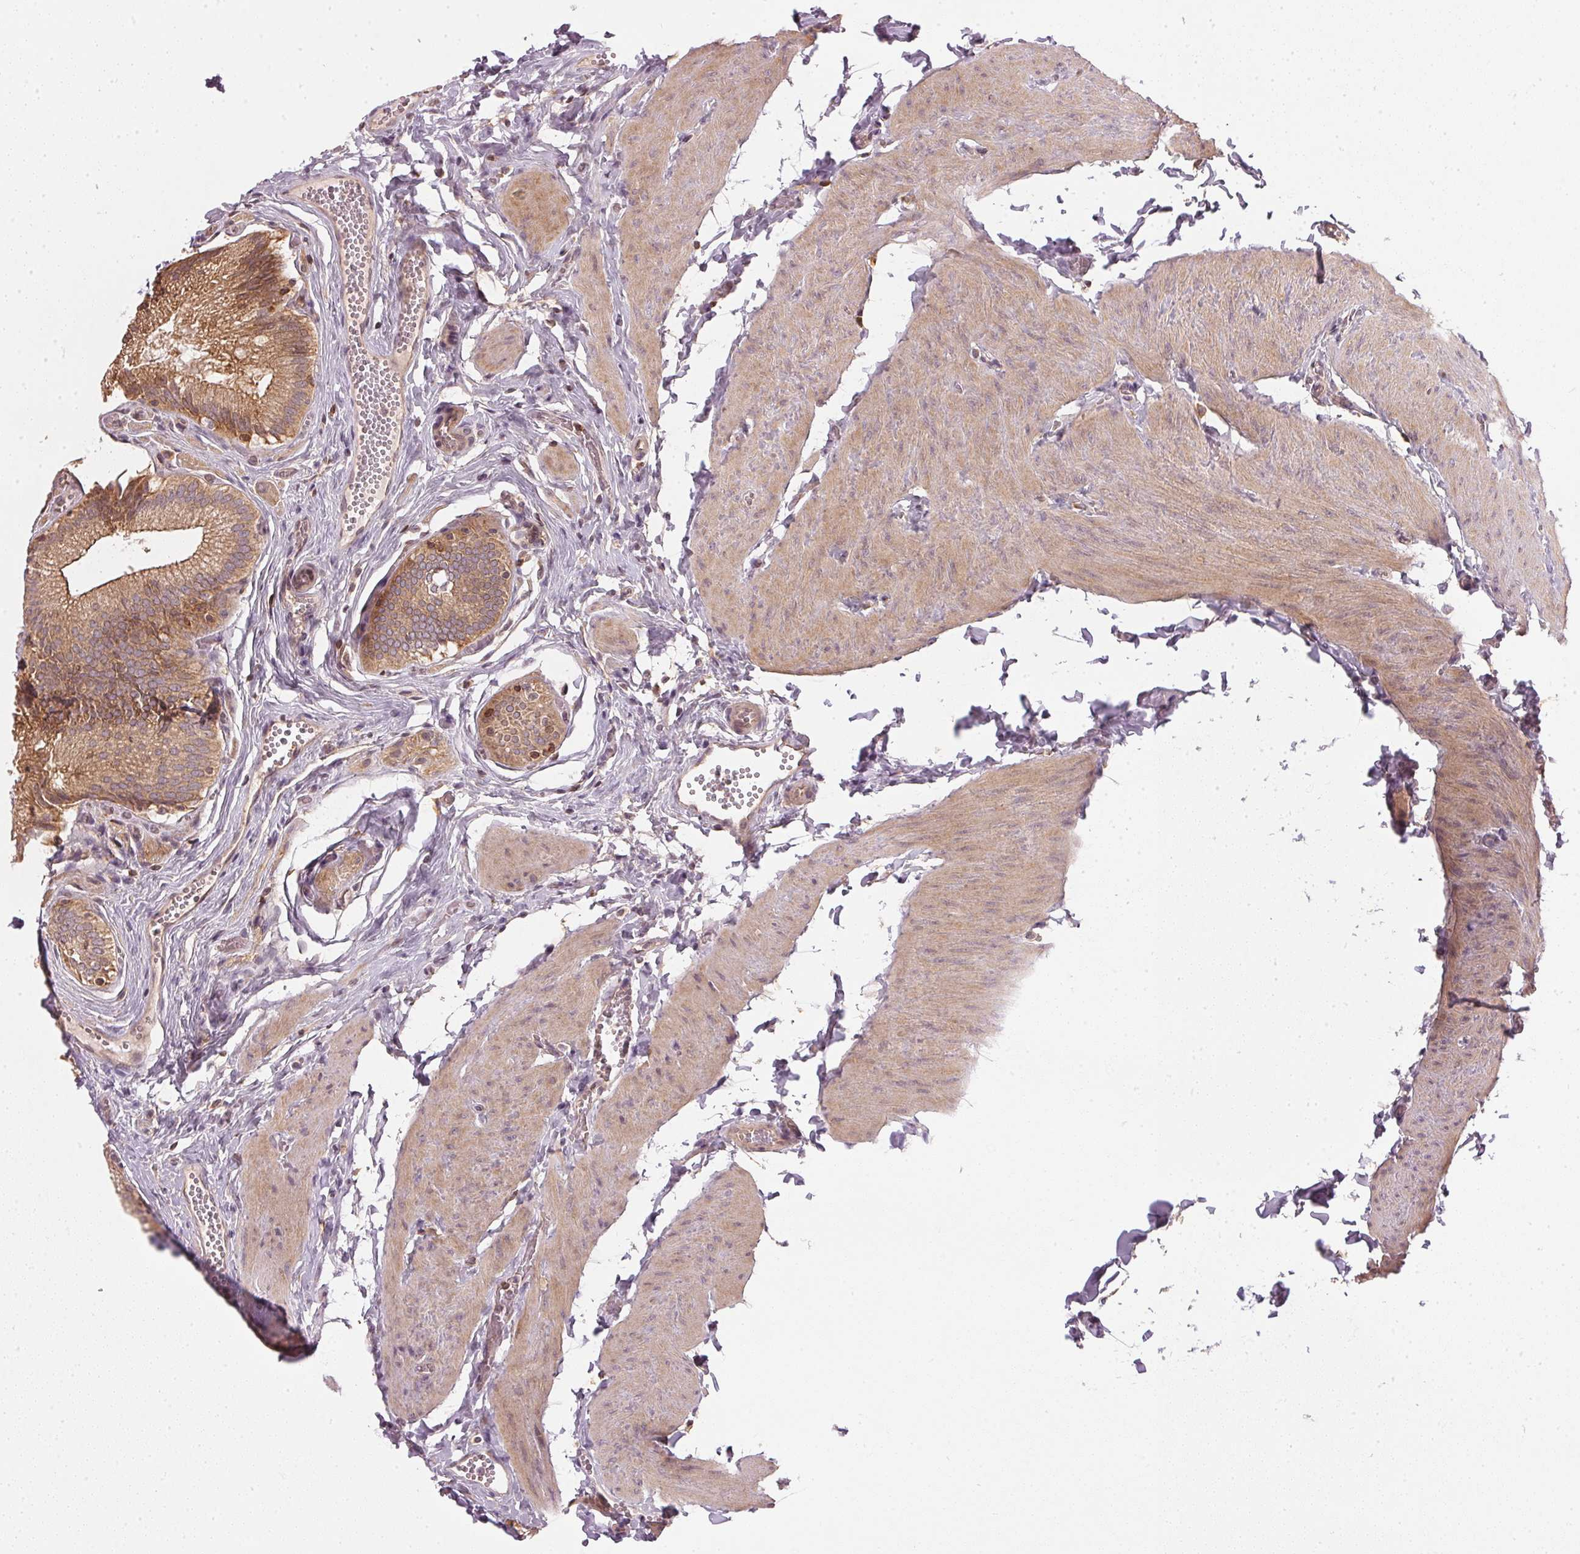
{"staining": {"intensity": "moderate", "quantity": ">75%", "location": "cytoplasmic/membranous"}, "tissue": "gallbladder", "cell_type": "Glandular cells", "image_type": "normal", "snomed": [{"axis": "morphology", "description": "Normal tissue, NOS"}, {"axis": "topography", "description": "Gallbladder"}, {"axis": "topography", "description": "Peripheral nerve tissue"}], "caption": "Glandular cells exhibit moderate cytoplasmic/membranous expression in approximately >75% of cells in unremarkable gallbladder.", "gene": "NADK2", "patient": {"sex": "male", "age": 17}}